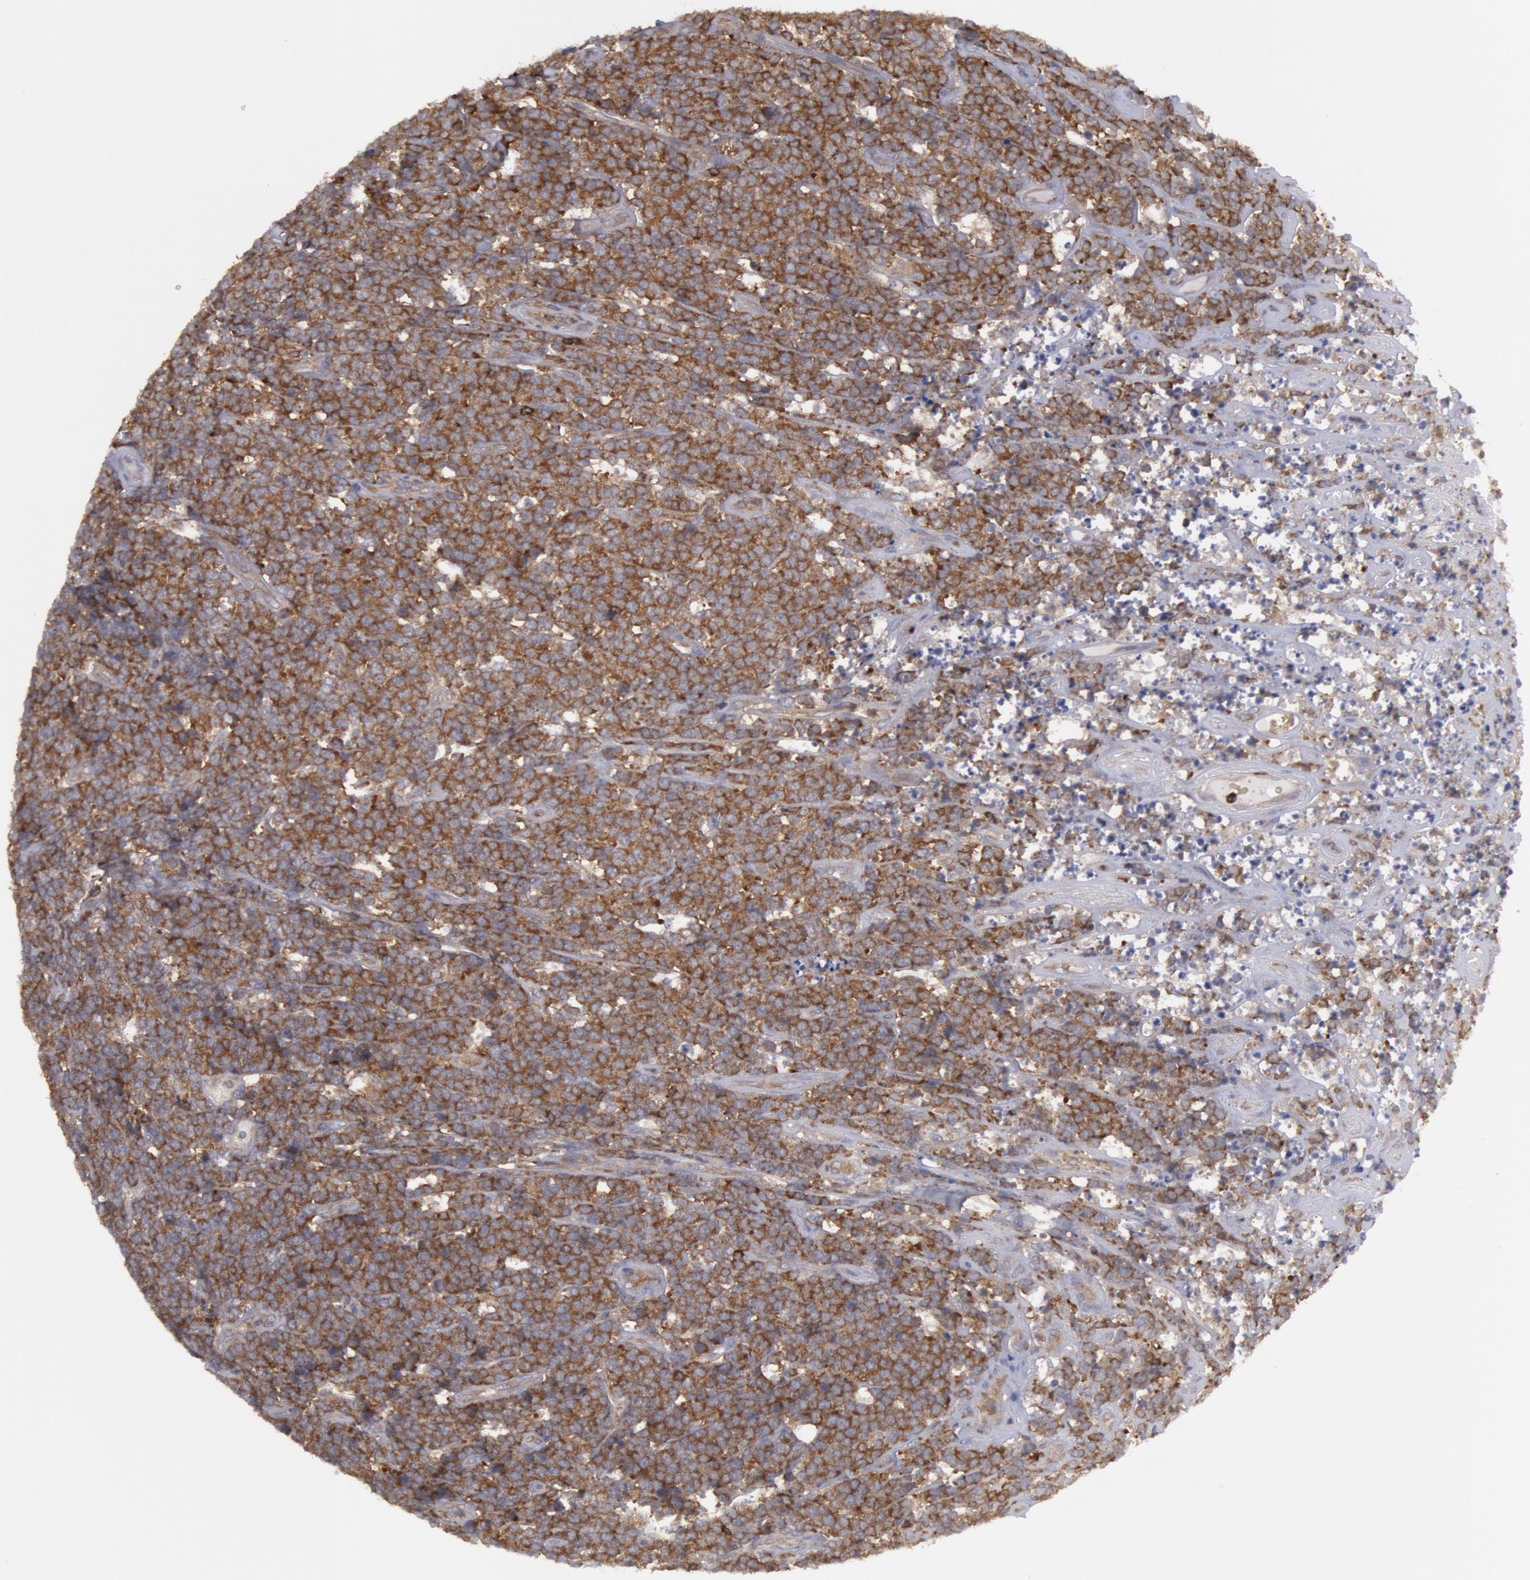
{"staining": {"intensity": "strong", "quantity": ">75%", "location": "cytoplasmic/membranous"}, "tissue": "lymphoma", "cell_type": "Tumor cells", "image_type": "cancer", "snomed": [{"axis": "morphology", "description": "Malignant lymphoma, non-Hodgkin's type, High grade"}, {"axis": "topography", "description": "Small intestine"}, {"axis": "topography", "description": "Colon"}], "caption": "Immunohistochemical staining of human lymphoma displays strong cytoplasmic/membranous protein staining in about >75% of tumor cells.", "gene": "IKBKB", "patient": {"sex": "male", "age": 8}}